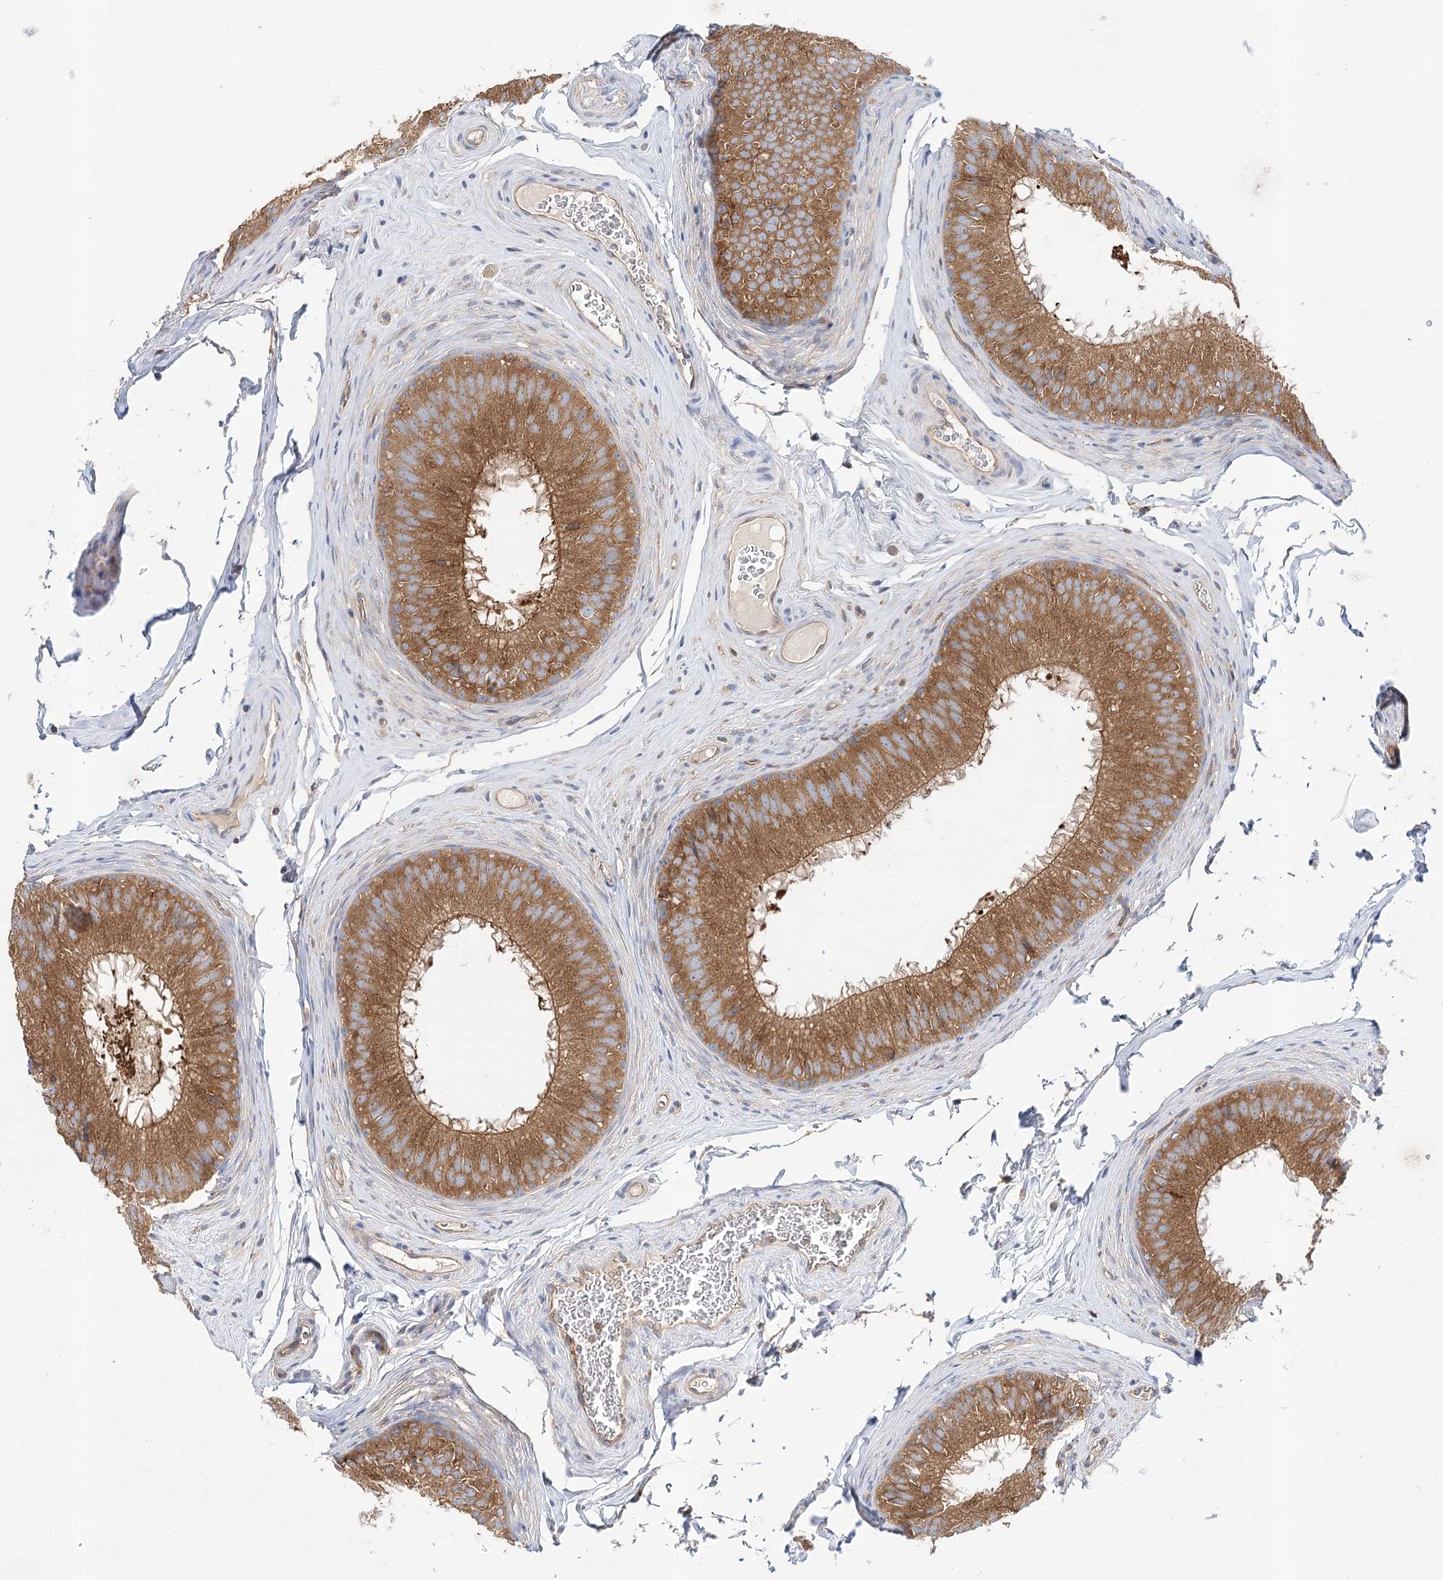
{"staining": {"intensity": "moderate", "quantity": ">75%", "location": "cytoplasmic/membranous"}, "tissue": "epididymis", "cell_type": "Glandular cells", "image_type": "normal", "snomed": [{"axis": "morphology", "description": "Normal tissue, NOS"}, {"axis": "topography", "description": "Epididymis"}], "caption": "Epididymis stained with immunohistochemistry (IHC) demonstrates moderate cytoplasmic/membranous expression in approximately >75% of glandular cells.", "gene": "ABRAXAS2", "patient": {"sex": "male", "age": 32}}